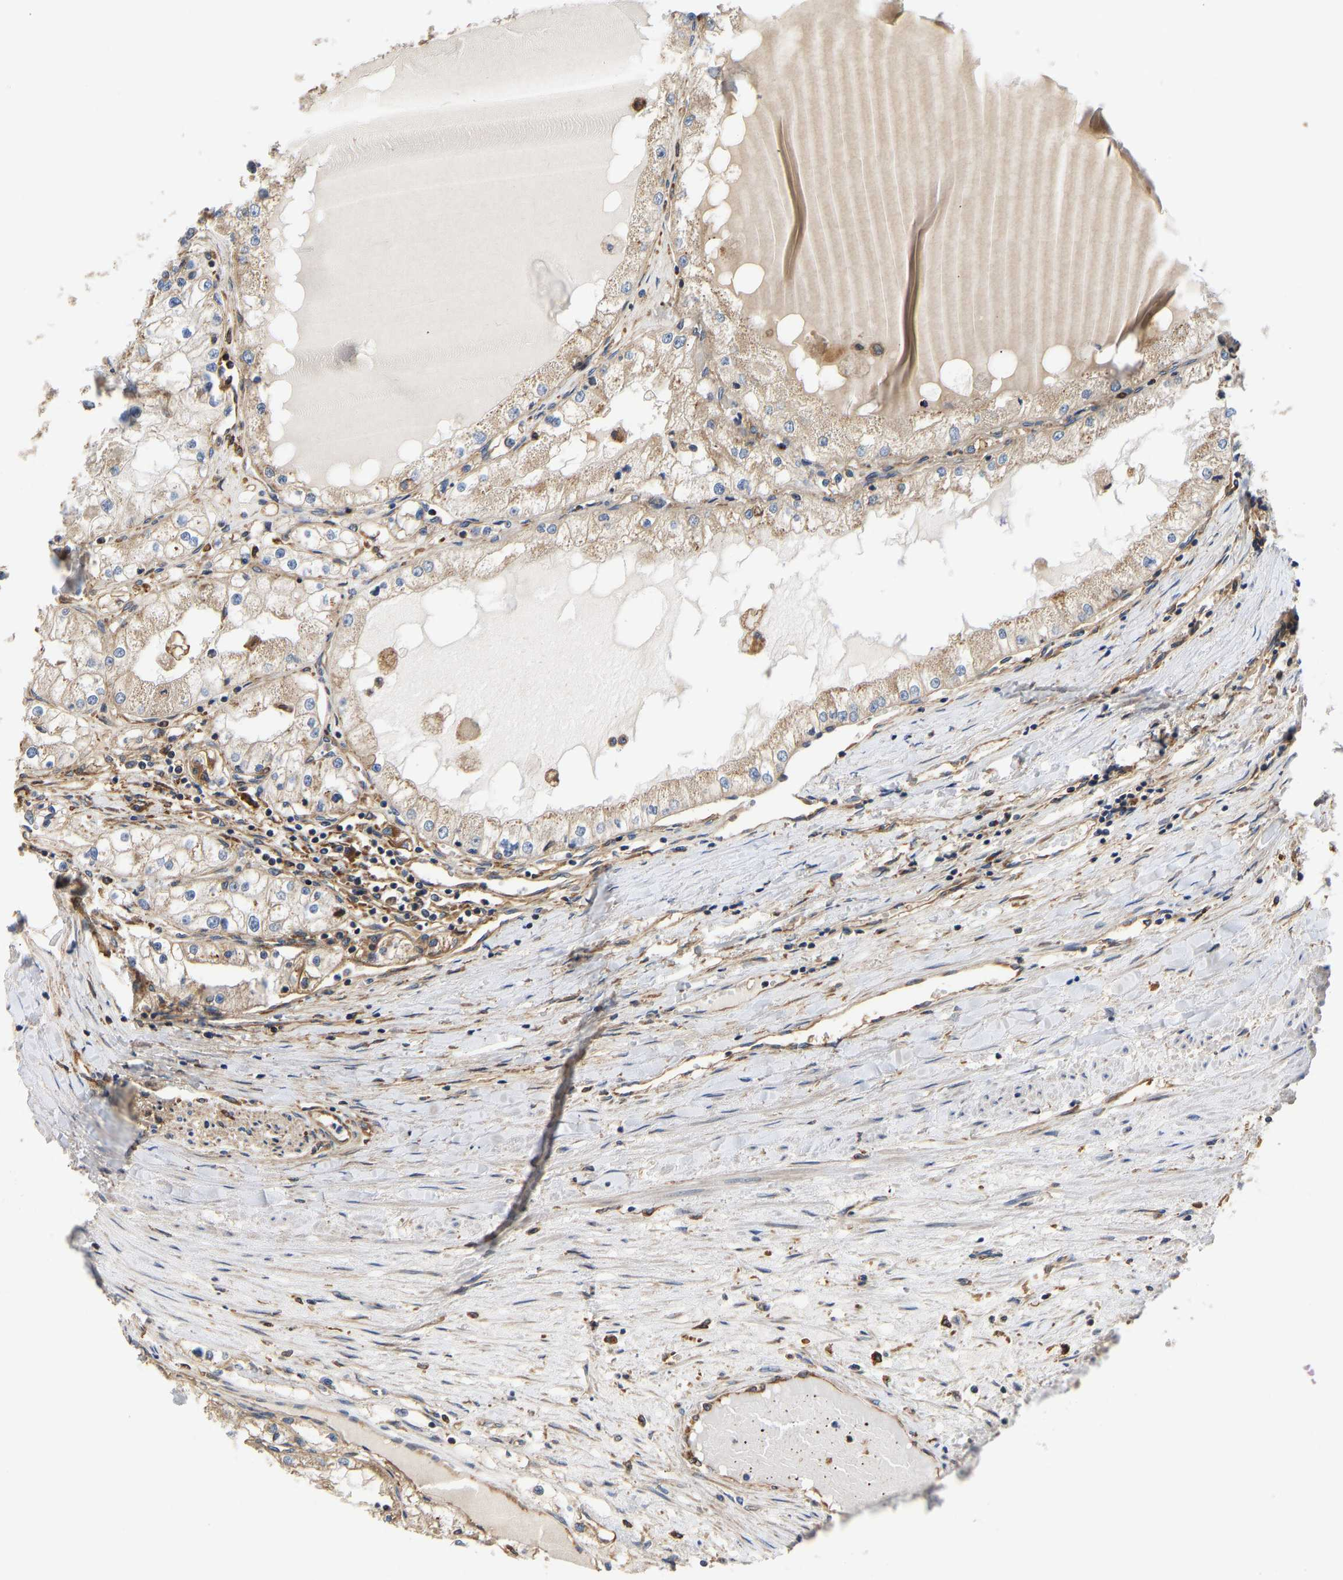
{"staining": {"intensity": "moderate", "quantity": ">75%", "location": "cytoplasmic/membranous"}, "tissue": "renal cancer", "cell_type": "Tumor cells", "image_type": "cancer", "snomed": [{"axis": "morphology", "description": "Adenocarcinoma, NOS"}, {"axis": "topography", "description": "Kidney"}], "caption": "Renal cancer stained for a protein reveals moderate cytoplasmic/membranous positivity in tumor cells.", "gene": "FLNB", "patient": {"sex": "male", "age": 68}}